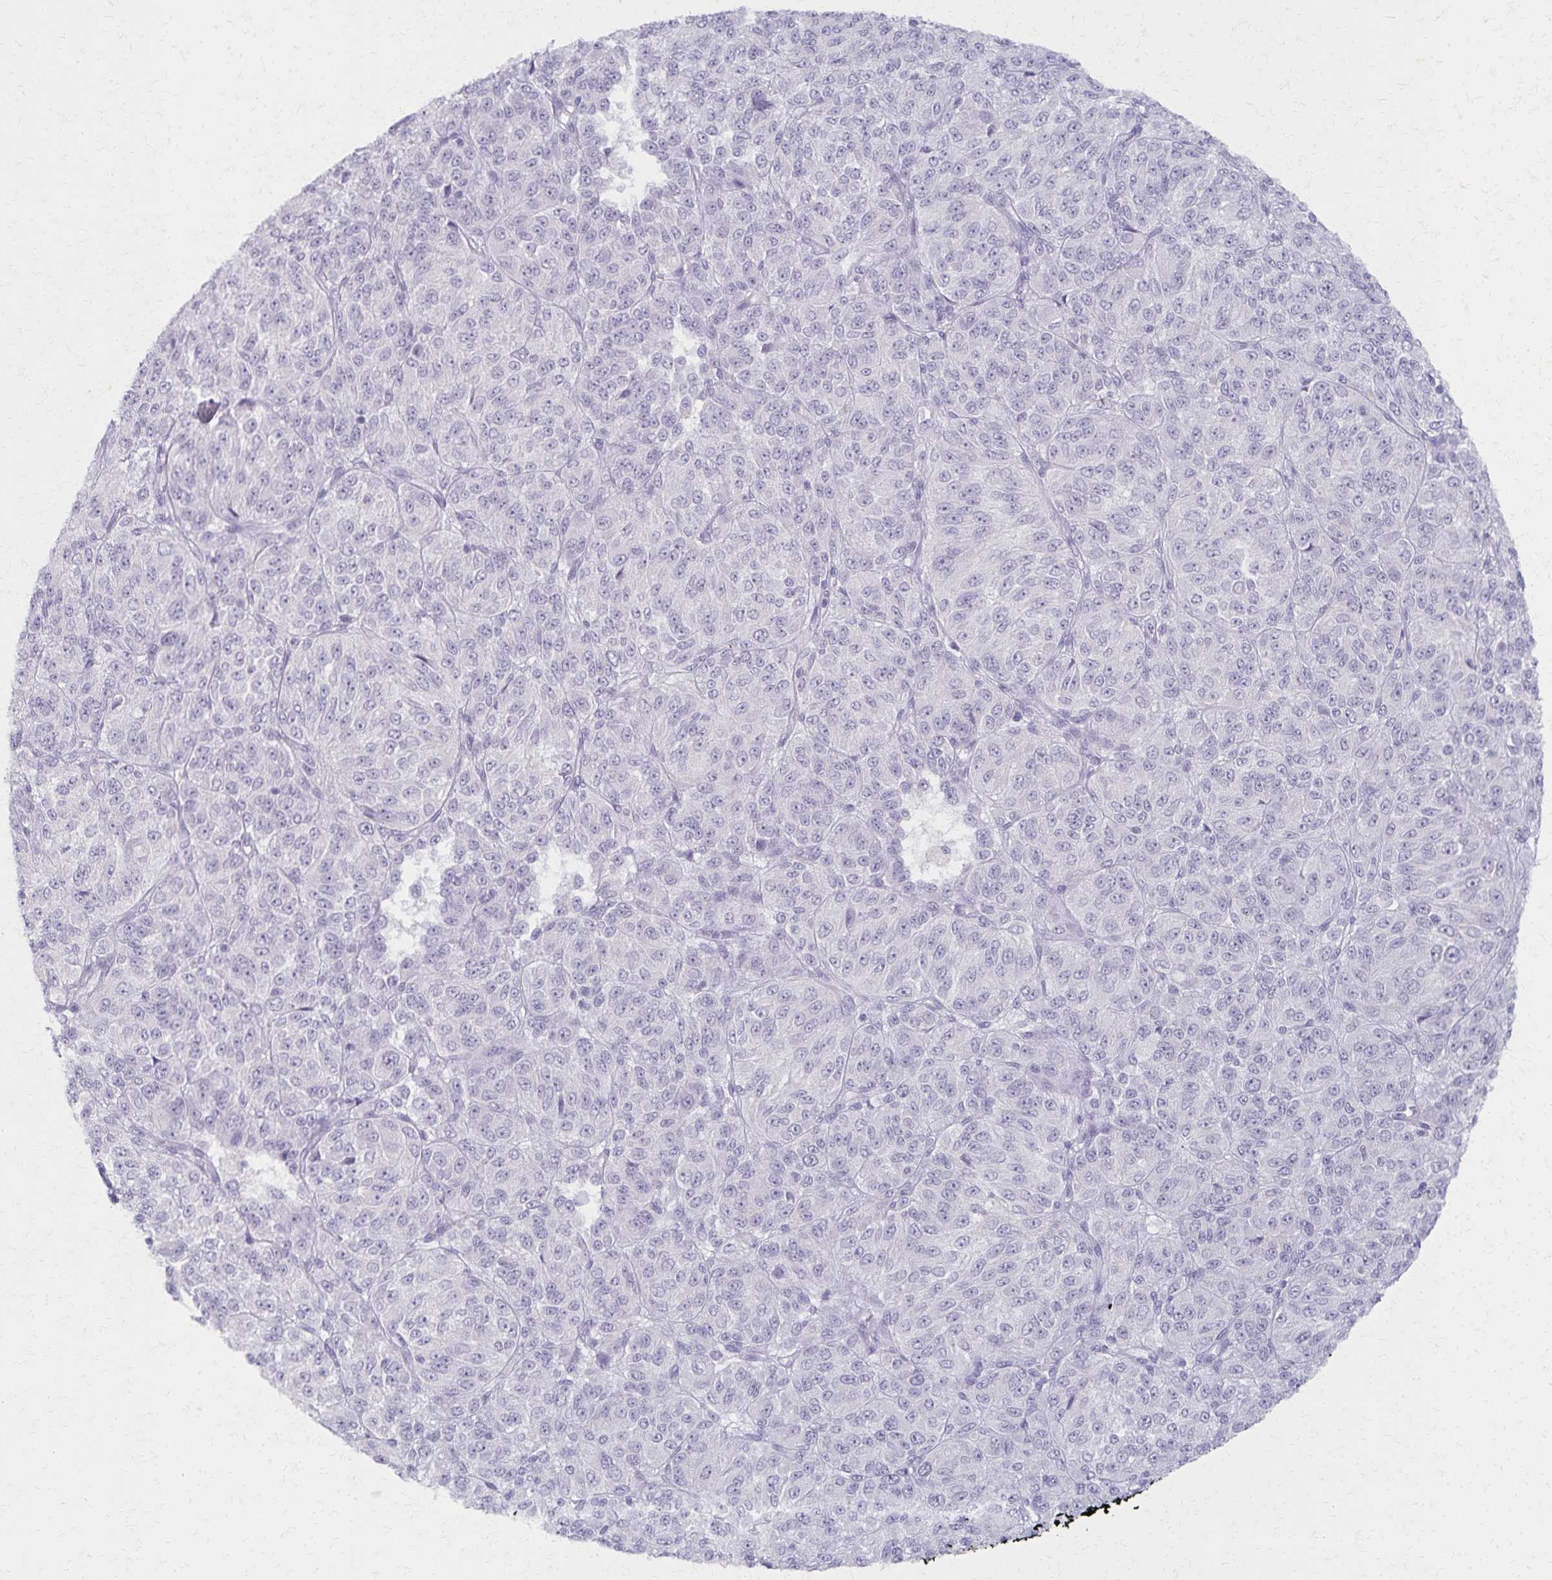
{"staining": {"intensity": "negative", "quantity": "none", "location": "none"}, "tissue": "melanoma", "cell_type": "Tumor cells", "image_type": "cancer", "snomed": [{"axis": "morphology", "description": "Malignant melanoma, Metastatic site"}, {"axis": "topography", "description": "Brain"}], "caption": "Melanoma stained for a protein using immunohistochemistry (IHC) shows no staining tumor cells.", "gene": "MORC4", "patient": {"sex": "female", "age": 56}}